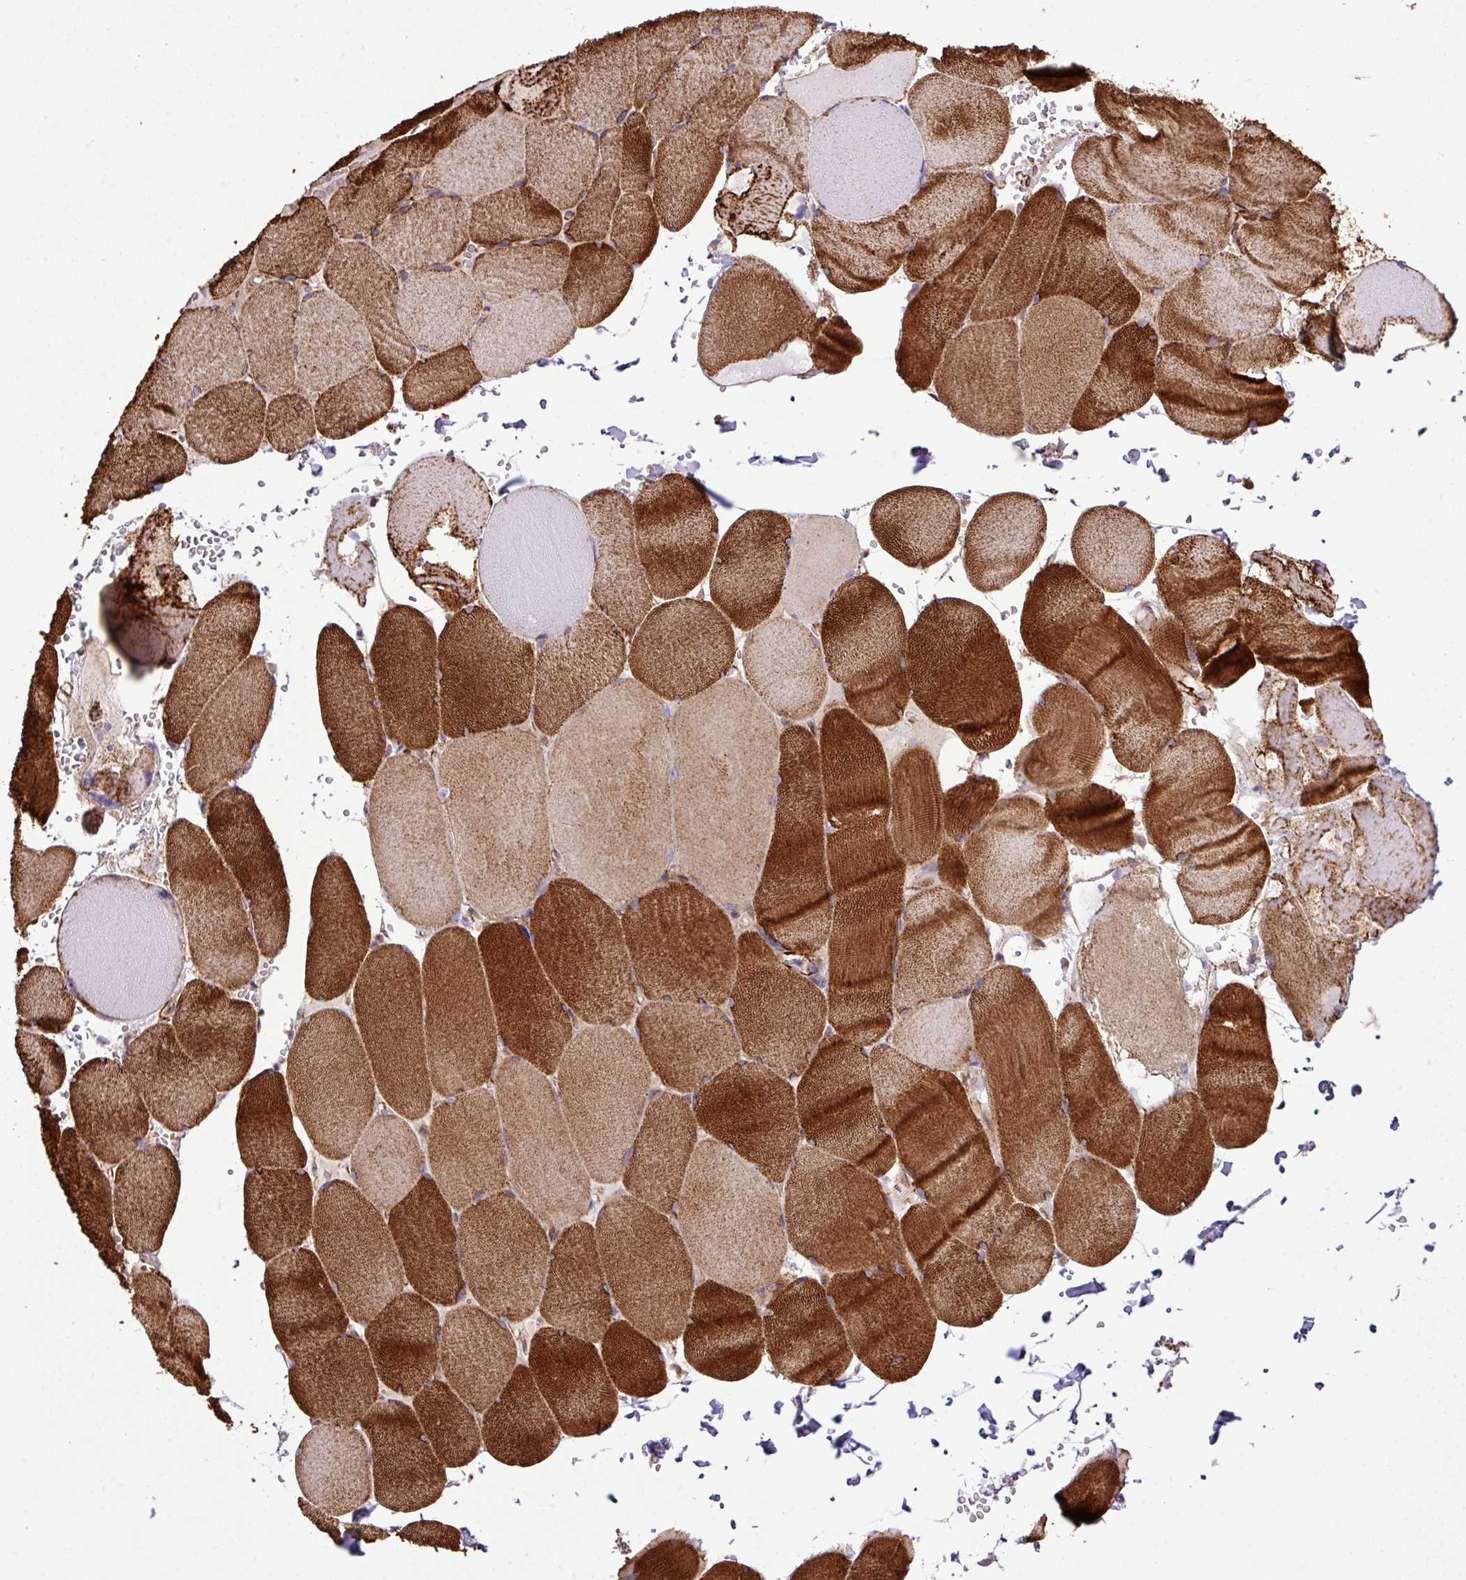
{"staining": {"intensity": "strong", "quantity": ">75%", "location": "cytoplasmic/membranous"}, "tissue": "skeletal muscle", "cell_type": "Myocytes", "image_type": "normal", "snomed": [{"axis": "morphology", "description": "Normal tissue, NOS"}, {"axis": "topography", "description": "Skeletal muscle"}, {"axis": "topography", "description": "Head-Neck"}], "caption": "Myocytes reveal high levels of strong cytoplasmic/membranous positivity in about >75% of cells in benign skeletal muscle. The staining is performed using DAB (3,3'-diaminobenzidine) brown chromogen to label protein expression. The nuclei are counter-stained blue using hematoxylin.", "gene": "FAM47E", "patient": {"sex": "male", "age": 66}}